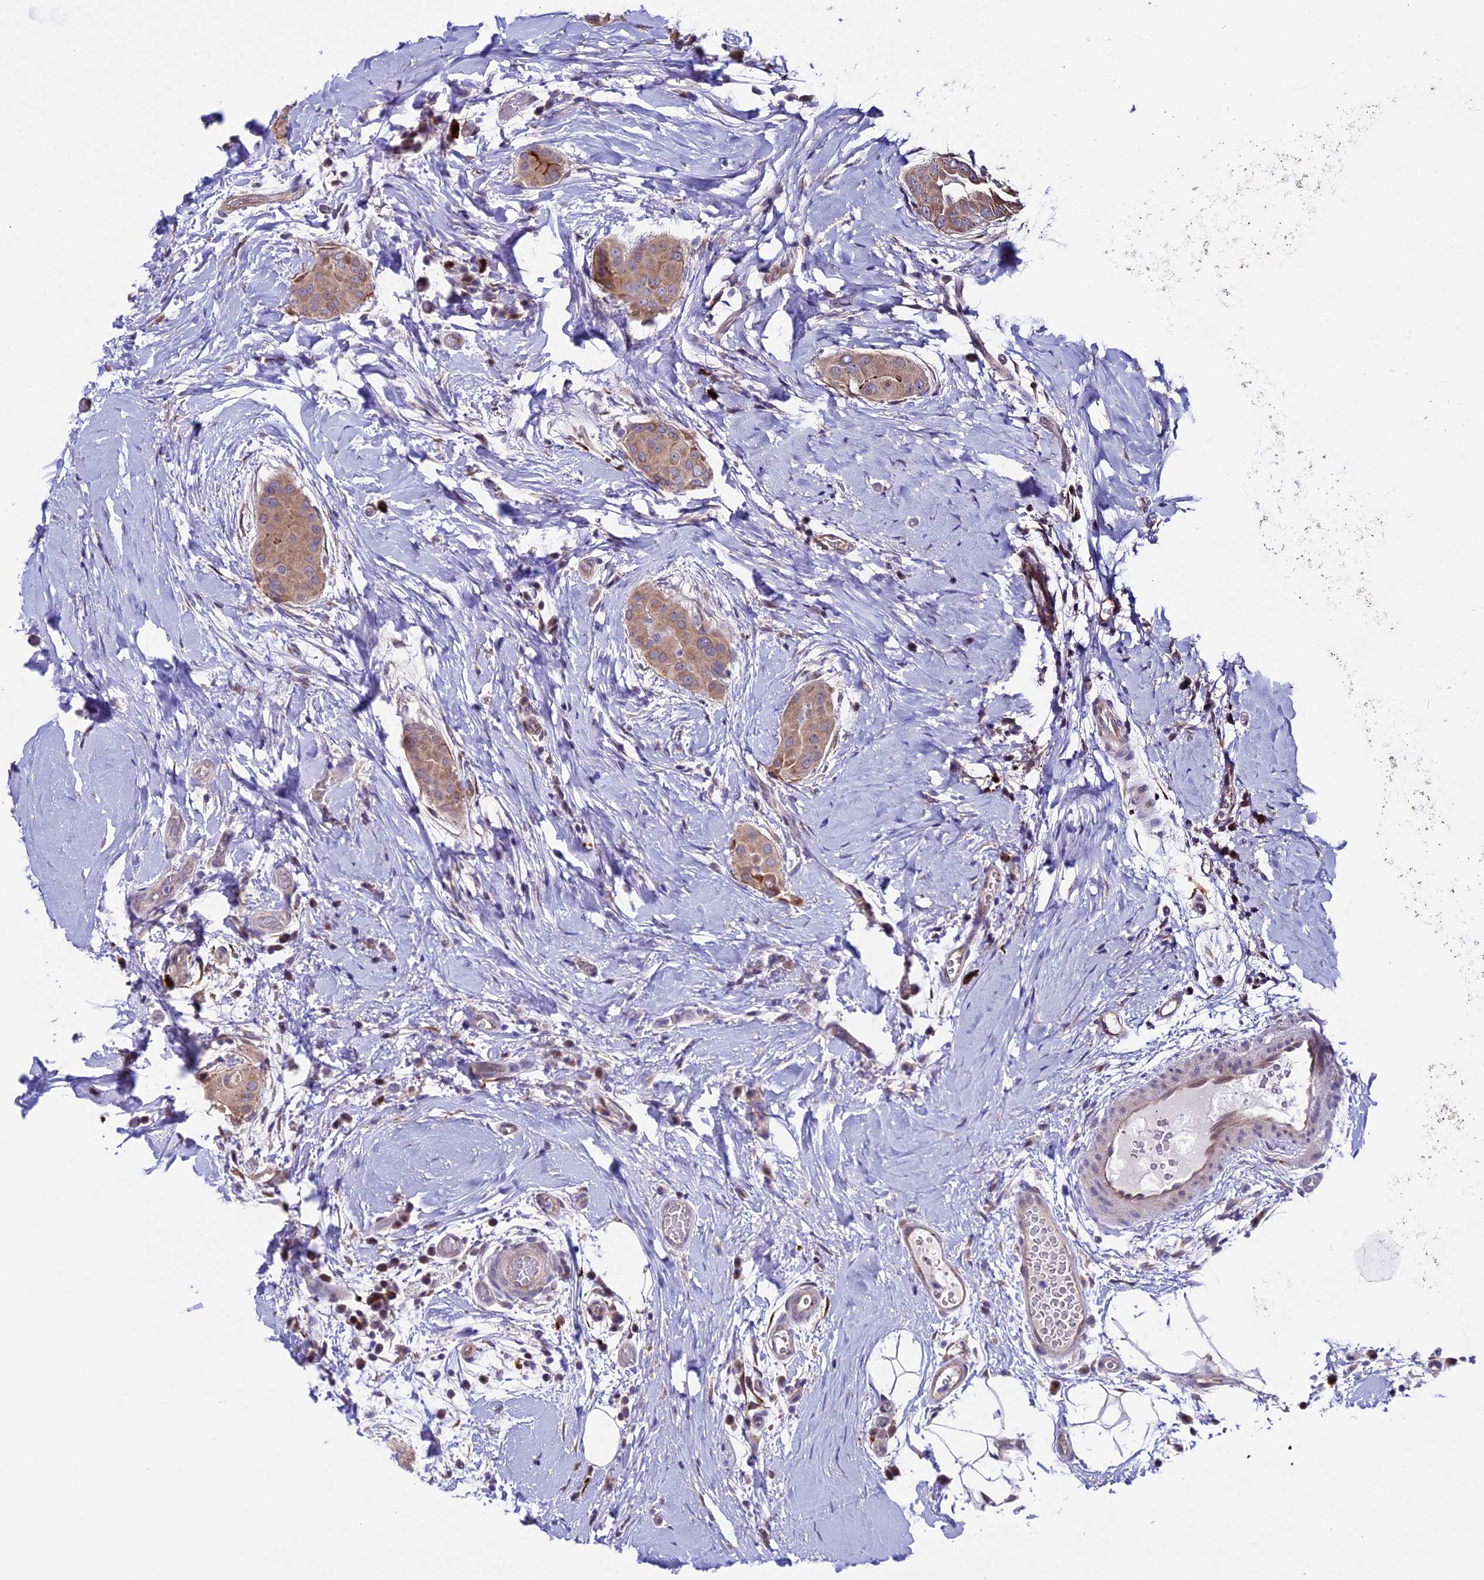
{"staining": {"intensity": "weak", "quantity": ">75%", "location": "cytoplasmic/membranous"}, "tissue": "thyroid cancer", "cell_type": "Tumor cells", "image_type": "cancer", "snomed": [{"axis": "morphology", "description": "Papillary adenocarcinoma, NOS"}, {"axis": "topography", "description": "Thyroid gland"}], "caption": "This image demonstrates thyroid cancer stained with immunohistochemistry (IHC) to label a protein in brown. The cytoplasmic/membranous of tumor cells show weak positivity for the protein. Nuclei are counter-stained blue.", "gene": "TMEM171", "patient": {"sex": "male", "age": 33}}